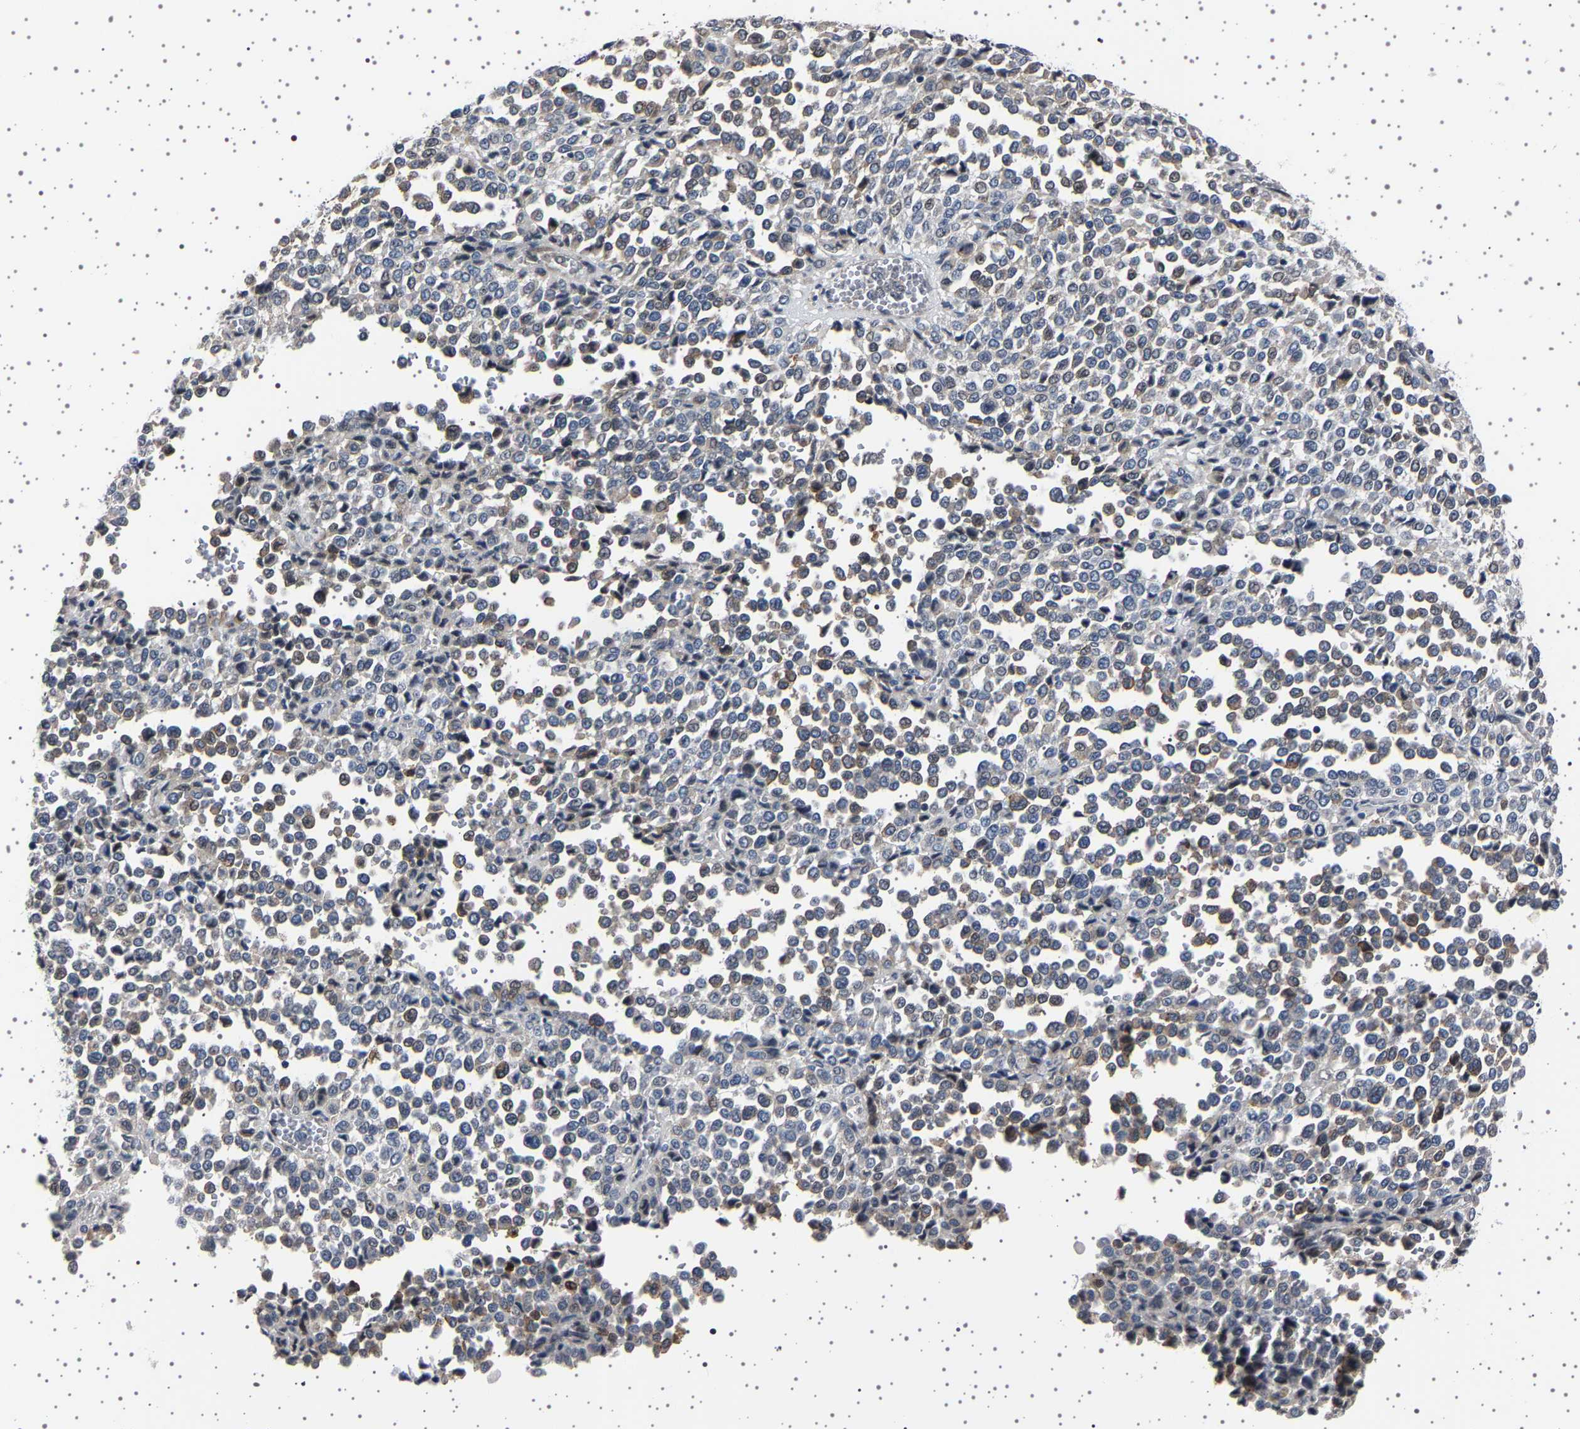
{"staining": {"intensity": "weak", "quantity": "25%-75%", "location": "cytoplasmic/membranous"}, "tissue": "melanoma", "cell_type": "Tumor cells", "image_type": "cancer", "snomed": [{"axis": "morphology", "description": "Malignant melanoma, Metastatic site"}, {"axis": "topography", "description": "Pancreas"}], "caption": "High-magnification brightfield microscopy of melanoma stained with DAB (brown) and counterstained with hematoxylin (blue). tumor cells exhibit weak cytoplasmic/membranous expression is seen in about25%-75% of cells.", "gene": "IL10RB", "patient": {"sex": "female", "age": 30}}